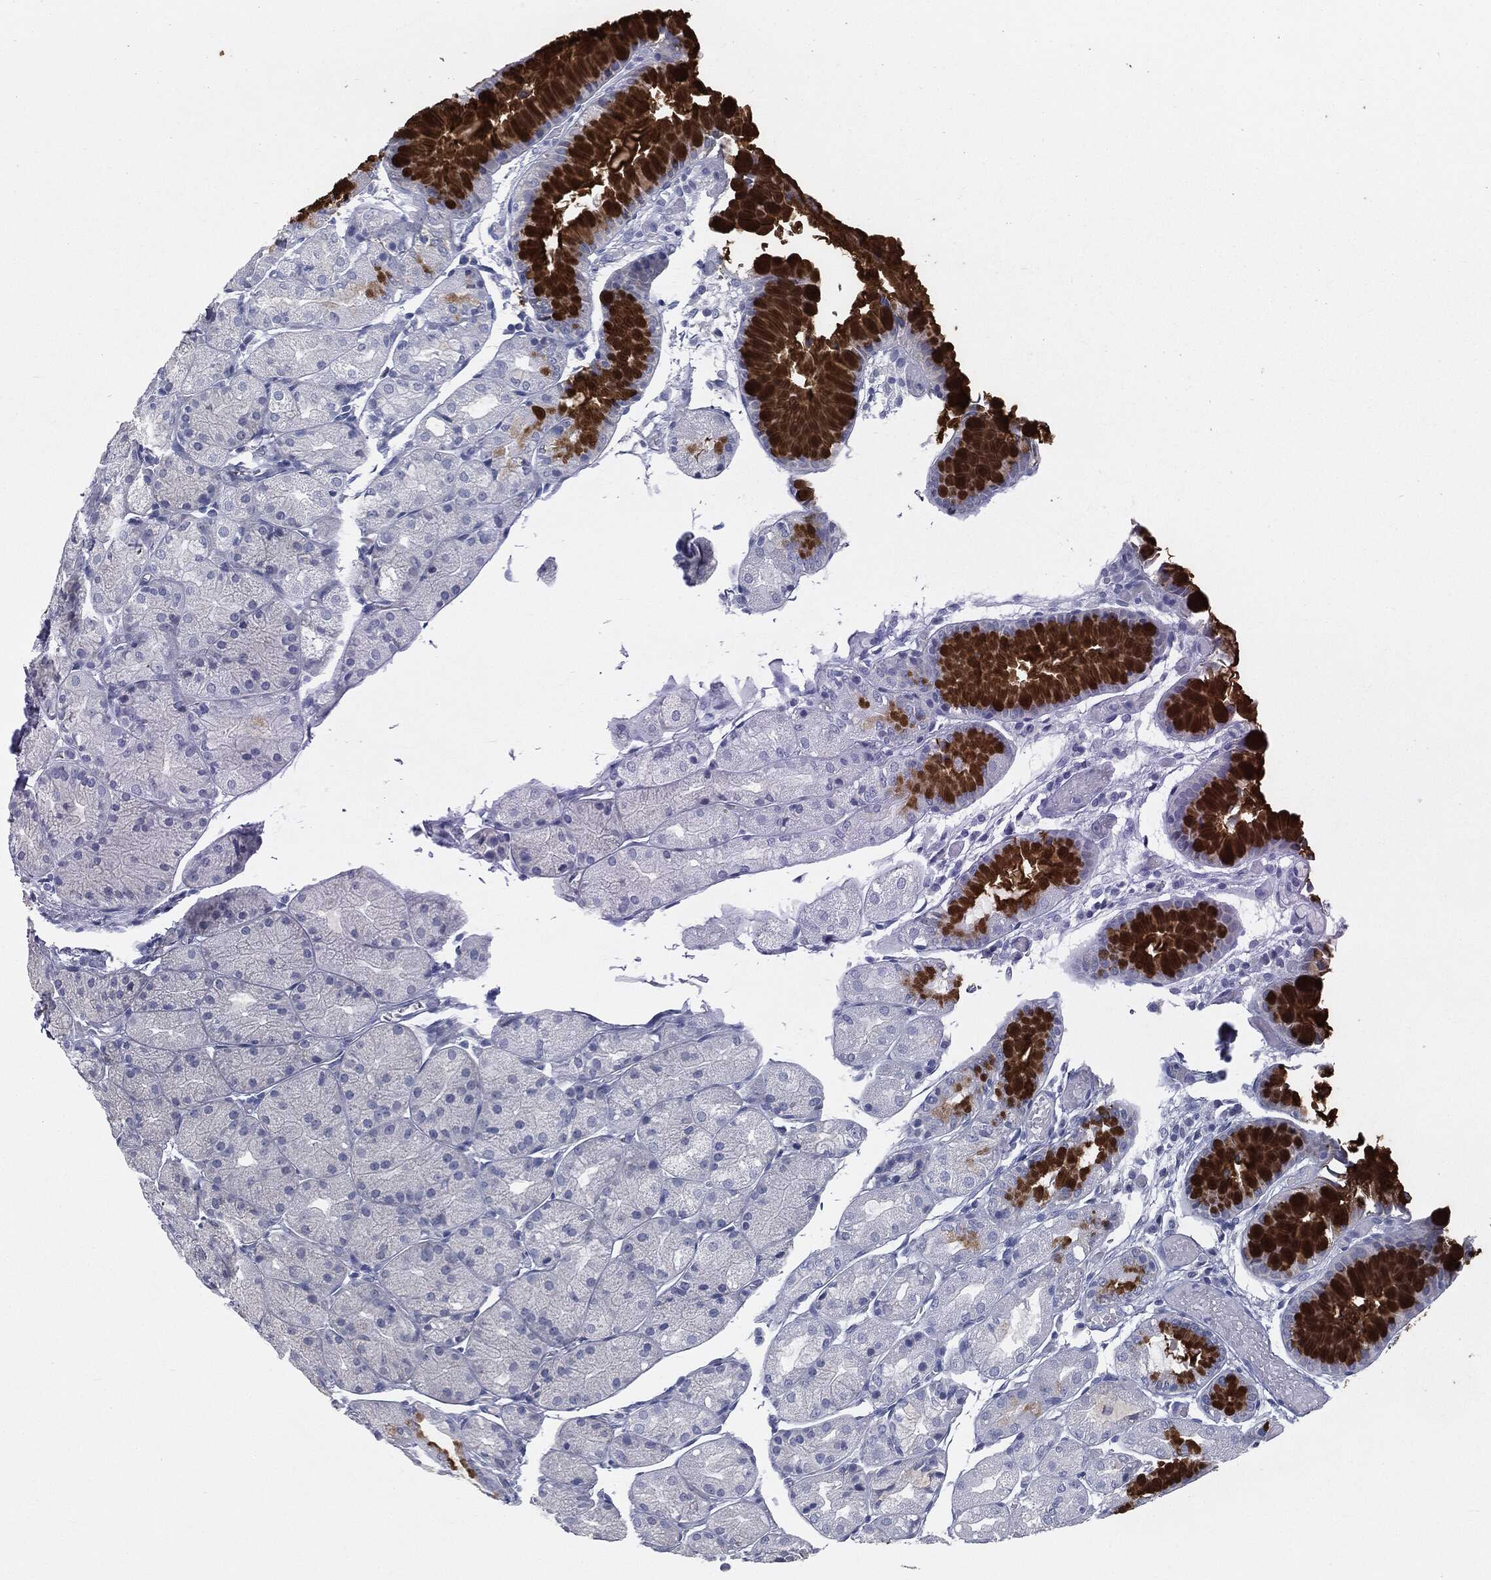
{"staining": {"intensity": "strong", "quantity": "25%-75%", "location": "cytoplasmic/membranous"}, "tissue": "stomach", "cell_type": "Glandular cells", "image_type": "normal", "snomed": [{"axis": "morphology", "description": "Normal tissue, NOS"}, {"axis": "topography", "description": "Stomach, upper"}], "caption": "A brown stain highlights strong cytoplasmic/membranous positivity of a protein in glandular cells of unremarkable stomach.", "gene": "MUC5AC", "patient": {"sex": "male", "age": 72}}